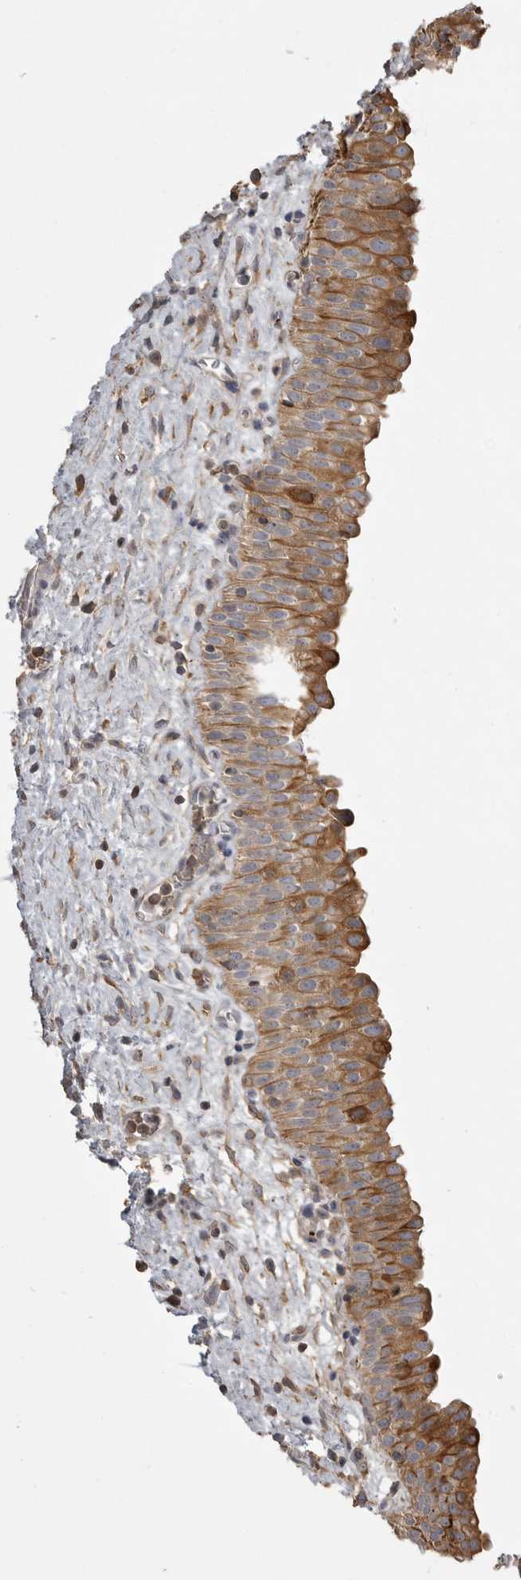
{"staining": {"intensity": "strong", "quantity": ">75%", "location": "cytoplasmic/membranous"}, "tissue": "urinary bladder", "cell_type": "Urothelial cells", "image_type": "normal", "snomed": [{"axis": "morphology", "description": "Normal tissue, NOS"}, {"axis": "topography", "description": "Urinary bladder"}], "caption": "A brown stain shows strong cytoplasmic/membranous positivity of a protein in urothelial cells of unremarkable urinary bladder. The staining was performed using DAB (3,3'-diaminobenzidine), with brown indicating positive protein expression. Nuclei are stained blue with hematoxylin.", "gene": "CMTM6", "patient": {"sex": "male", "age": 82}}